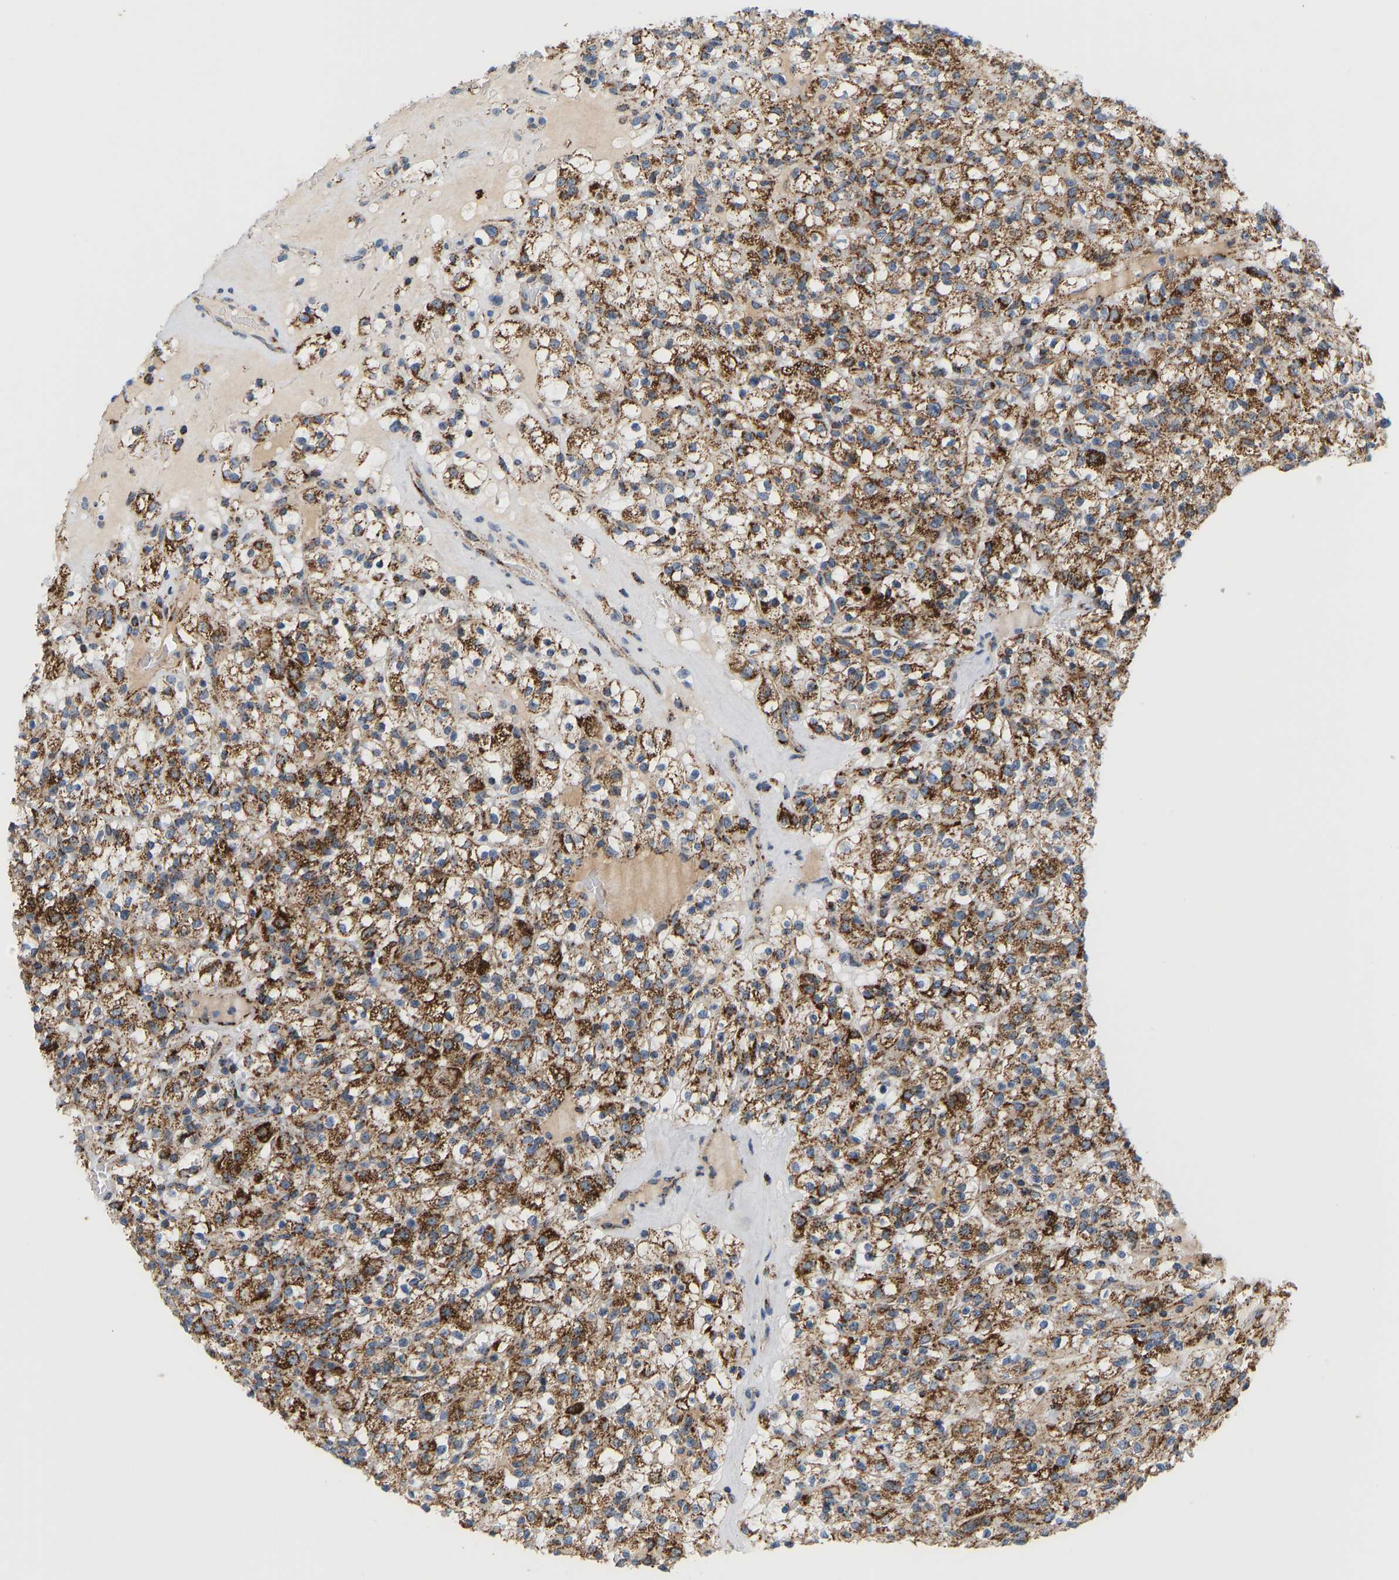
{"staining": {"intensity": "moderate", "quantity": ">75%", "location": "cytoplasmic/membranous"}, "tissue": "renal cancer", "cell_type": "Tumor cells", "image_type": "cancer", "snomed": [{"axis": "morphology", "description": "Normal tissue, NOS"}, {"axis": "morphology", "description": "Adenocarcinoma, NOS"}, {"axis": "topography", "description": "Kidney"}], "caption": "Tumor cells demonstrate moderate cytoplasmic/membranous positivity in approximately >75% of cells in adenocarcinoma (renal).", "gene": "GPSM2", "patient": {"sex": "female", "age": 72}}